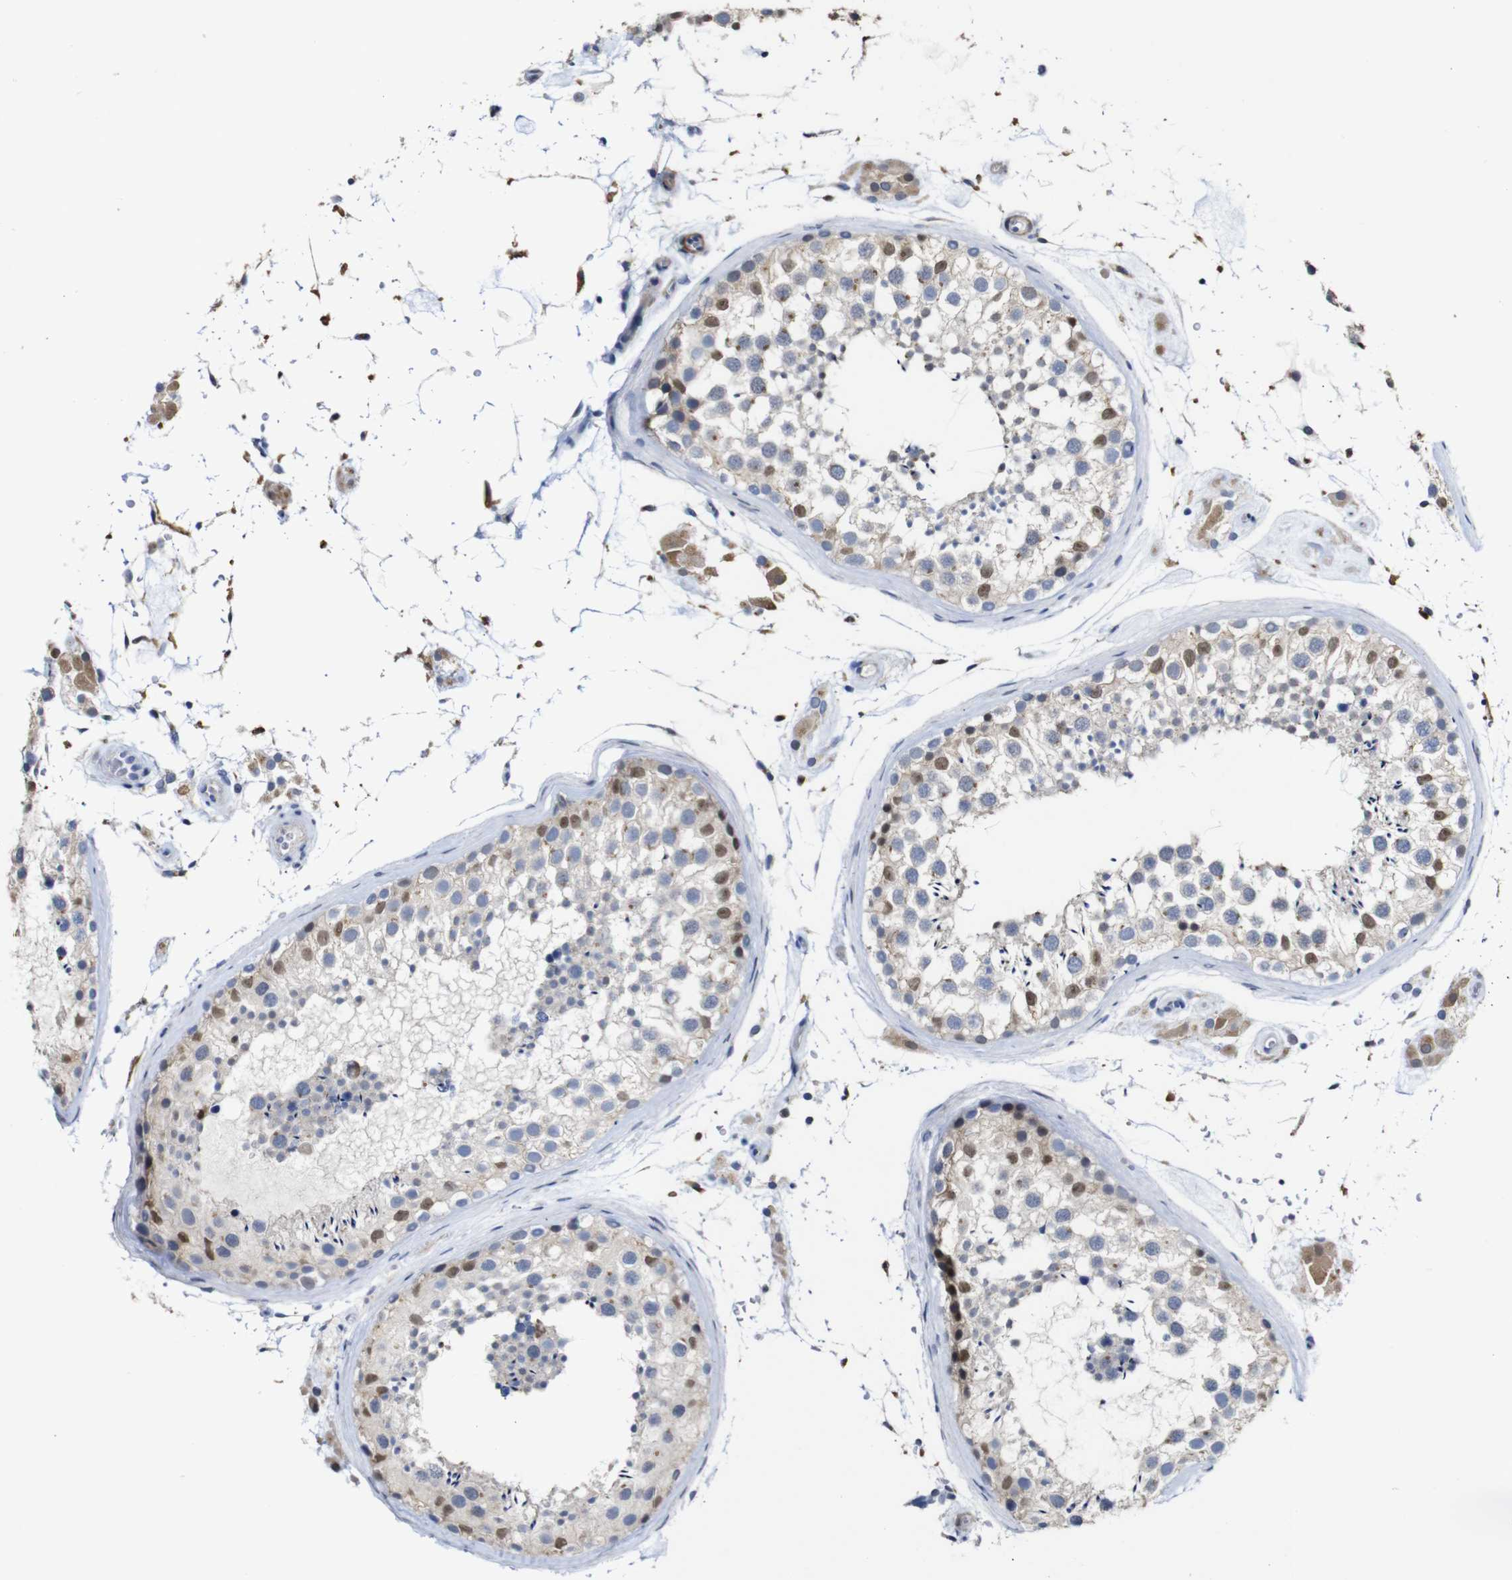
{"staining": {"intensity": "moderate", "quantity": "25%-75%", "location": "nuclear"}, "tissue": "testis", "cell_type": "Cells in seminiferous ducts", "image_type": "normal", "snomed": [{"axis": "morphology", "description": "Normal tissue, NOS"}, {"axis": "topography", "description": "Testis"}], "caption": "Immunohistochemical staining of unremarkable testis shows moderate nuclear protein expression in about 25%-75% of cells in seminiferous ducts.", "gene": "TCEAL9", "patient": {"sex": "male", "age": 46}}